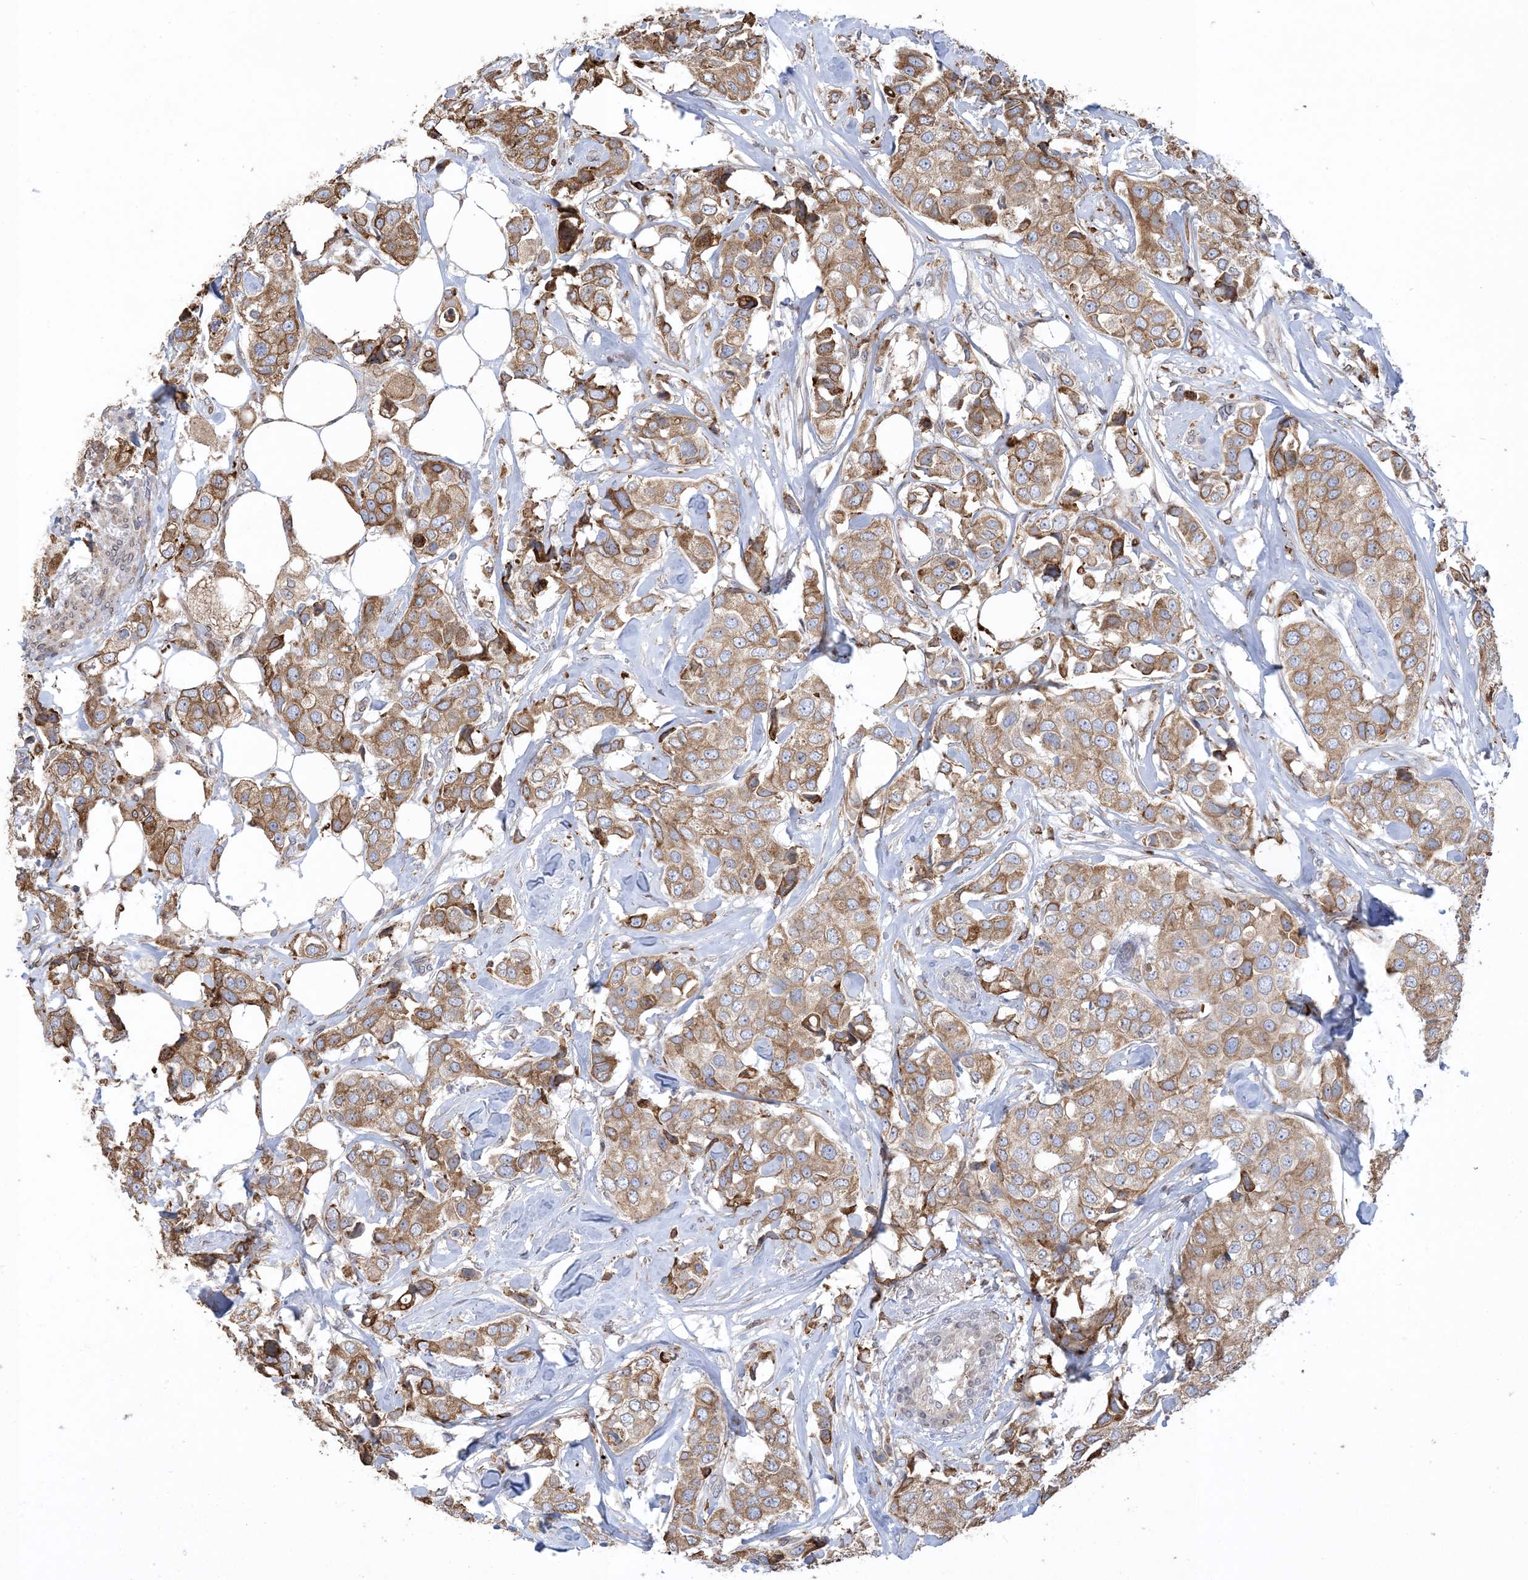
{"staining": {"intensity": "moderate", "quantity": ">75%", "location": "cytoplasmic/membranous"}, "tissue": "breast cancer", "cell_type": "Tumor cells", "image_type": "cancer", "snomed": [{"axis": "morphology", "description": "Duct carcinoma"}, {"axis": "topography", "description": "Breast"}], "caption": "Breast cancer (invasive ductal carcinoma) stained with DAB immunohistochemistry (IHC) exhibits medium levels of moderate cytoplasmic/membranous expression in about >75% of tumor cells. (DAB (3,3'-diaminobenzidine) IHC with brightfield microscopy, high magnification).", "gene": "SHANK1", "patient": {"sex": "female", "age": 80}}